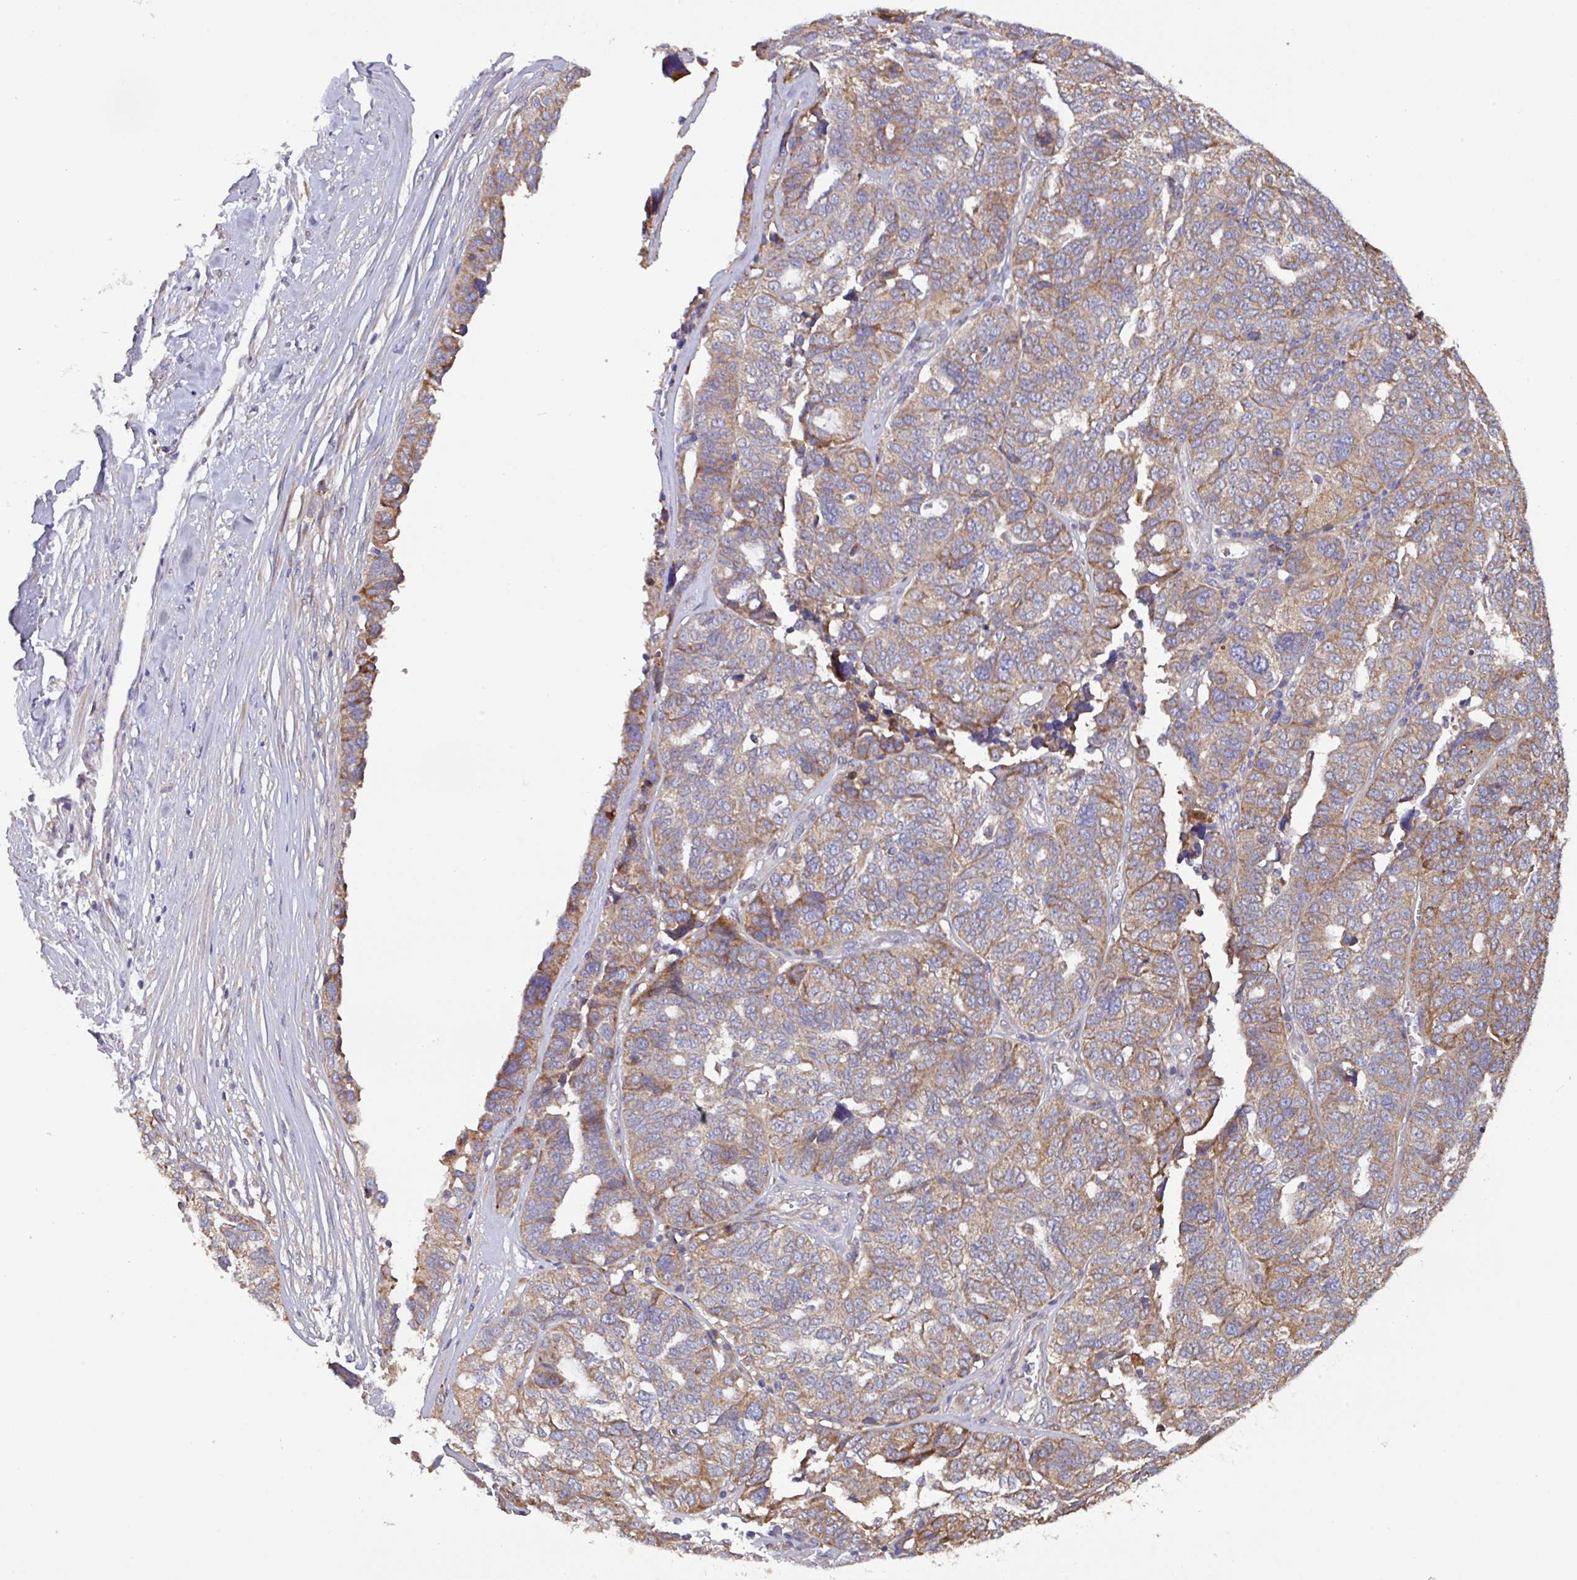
{"staining": {"intensity": "moderate", "quantity": "25%-75%", "location": "cytoplasmic/membranous"}, "tissue": "ovarian cancer", "cell_type": "Tumor cells", "image_type": "cancer", "snomed": [{"axis": "morphology", "description": "Cystadenocarcinoma, serous, NOS"}, {"axis": "topography", "description": "Ovary"}], "caption": "Ovarian cancer was stained to show a protein in brown. There is medium levels of moderate cytoplasmic/membranous expression in about 25%-75% of tumor cells. The staining was performed using DAB, with brown indicating positive protein expression. Nuclei are stained blue with hematoxylin.", "gene": "PTPRQ", "patient": {"sex": "female", "age": 59}}